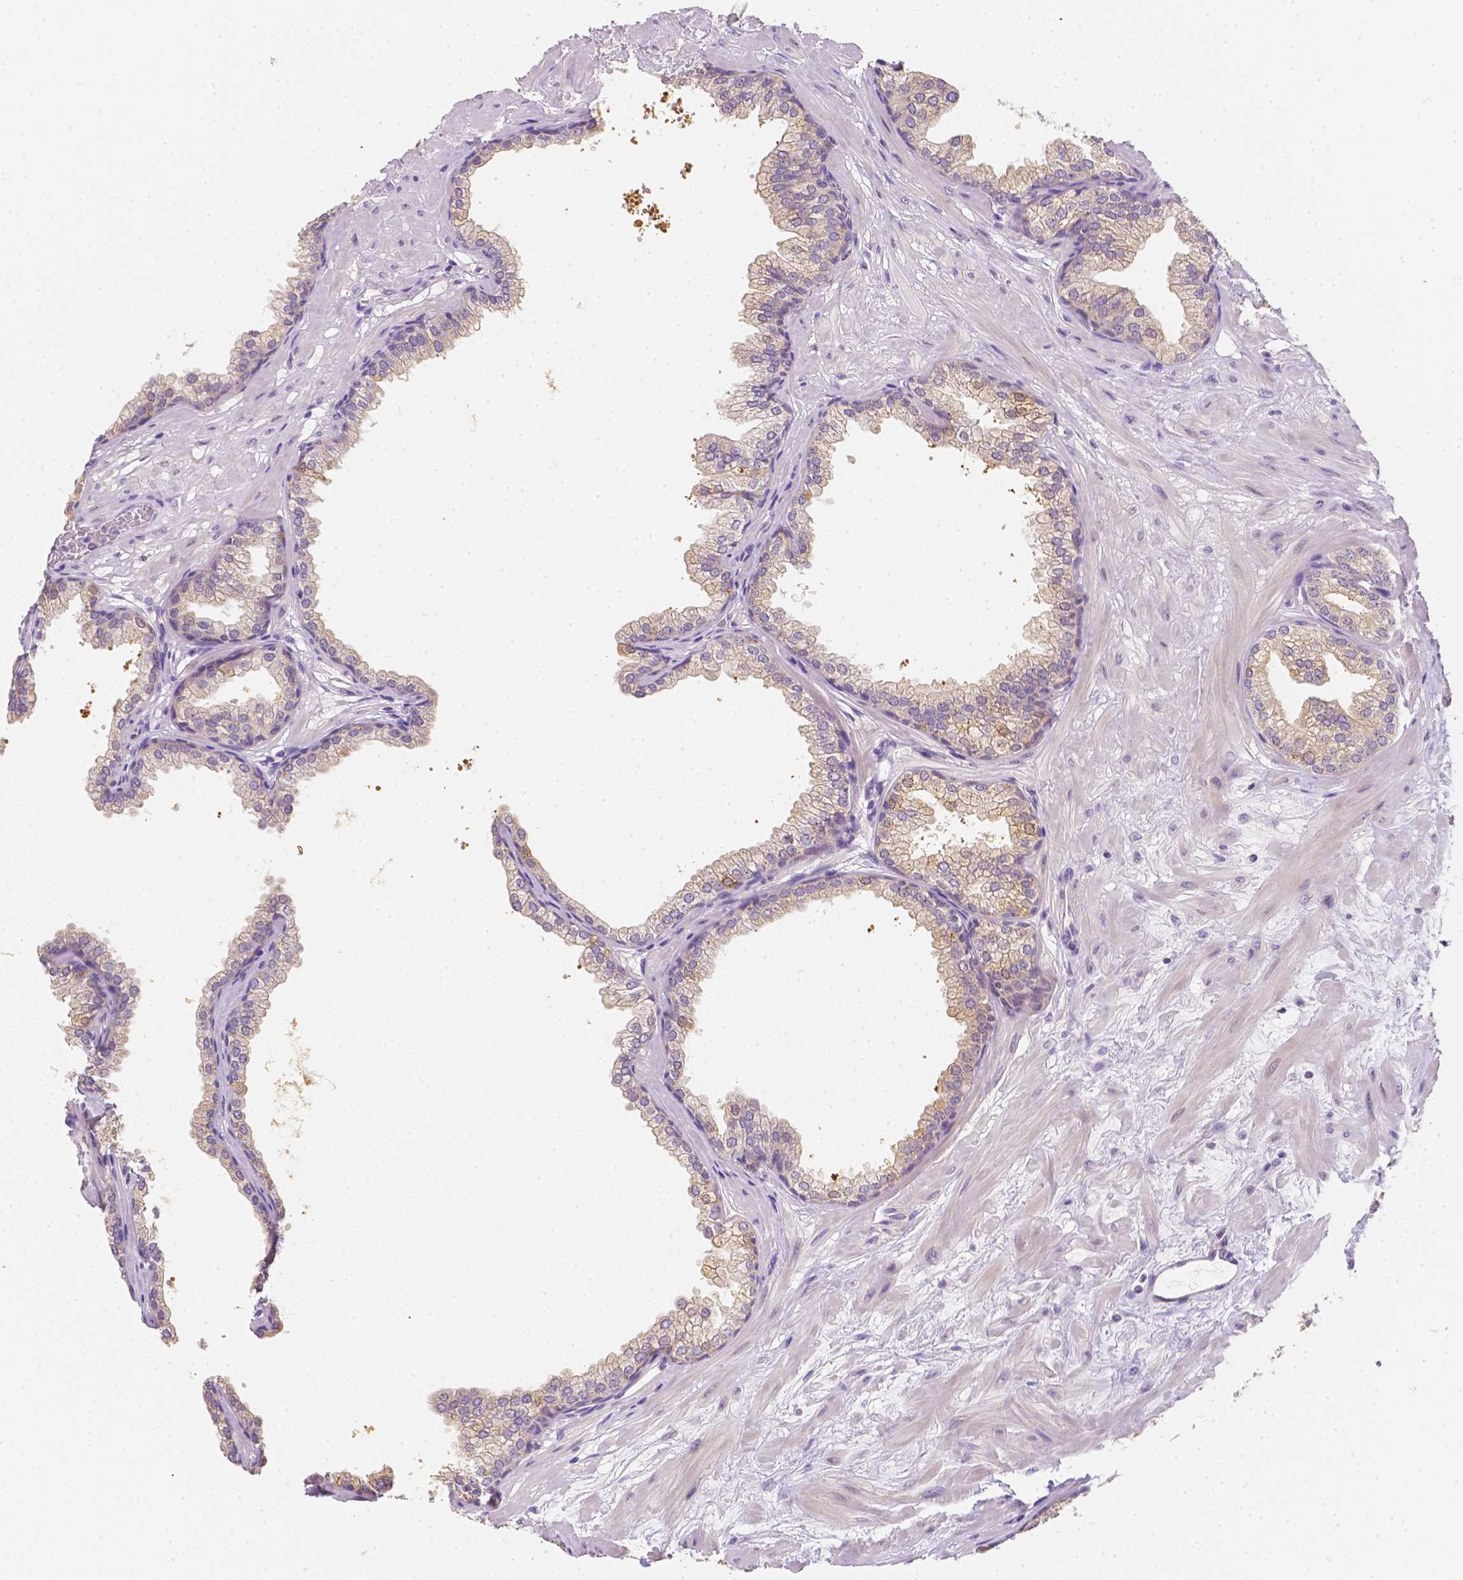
{"staining": {"intensity": "weak", "quantity": "25%-75%", "location": "cytoplasmic/membranous"}, "tissue": "prostate", "cell_type": "Glandular cells", "image_type": "normal", "snomed": [{"axis": "morphology", "description": "Normal tissue, NOS"}, {"axis": "topography", "description": "Prostate"}], "caption": "Normal prostate was stained to show a protein in brown. There is low levels of weak cytoplasmic/membranous expression in about 25%-75% of glandular cells. The staining is performed using DAB (3,3'-diaminobenzidine) brown chromogen to label protein expression. The nuclei are counter-stained blue using hematoxylin.", "gene": "C10orf67", "patient": {"sex": "male", "age": 37}}